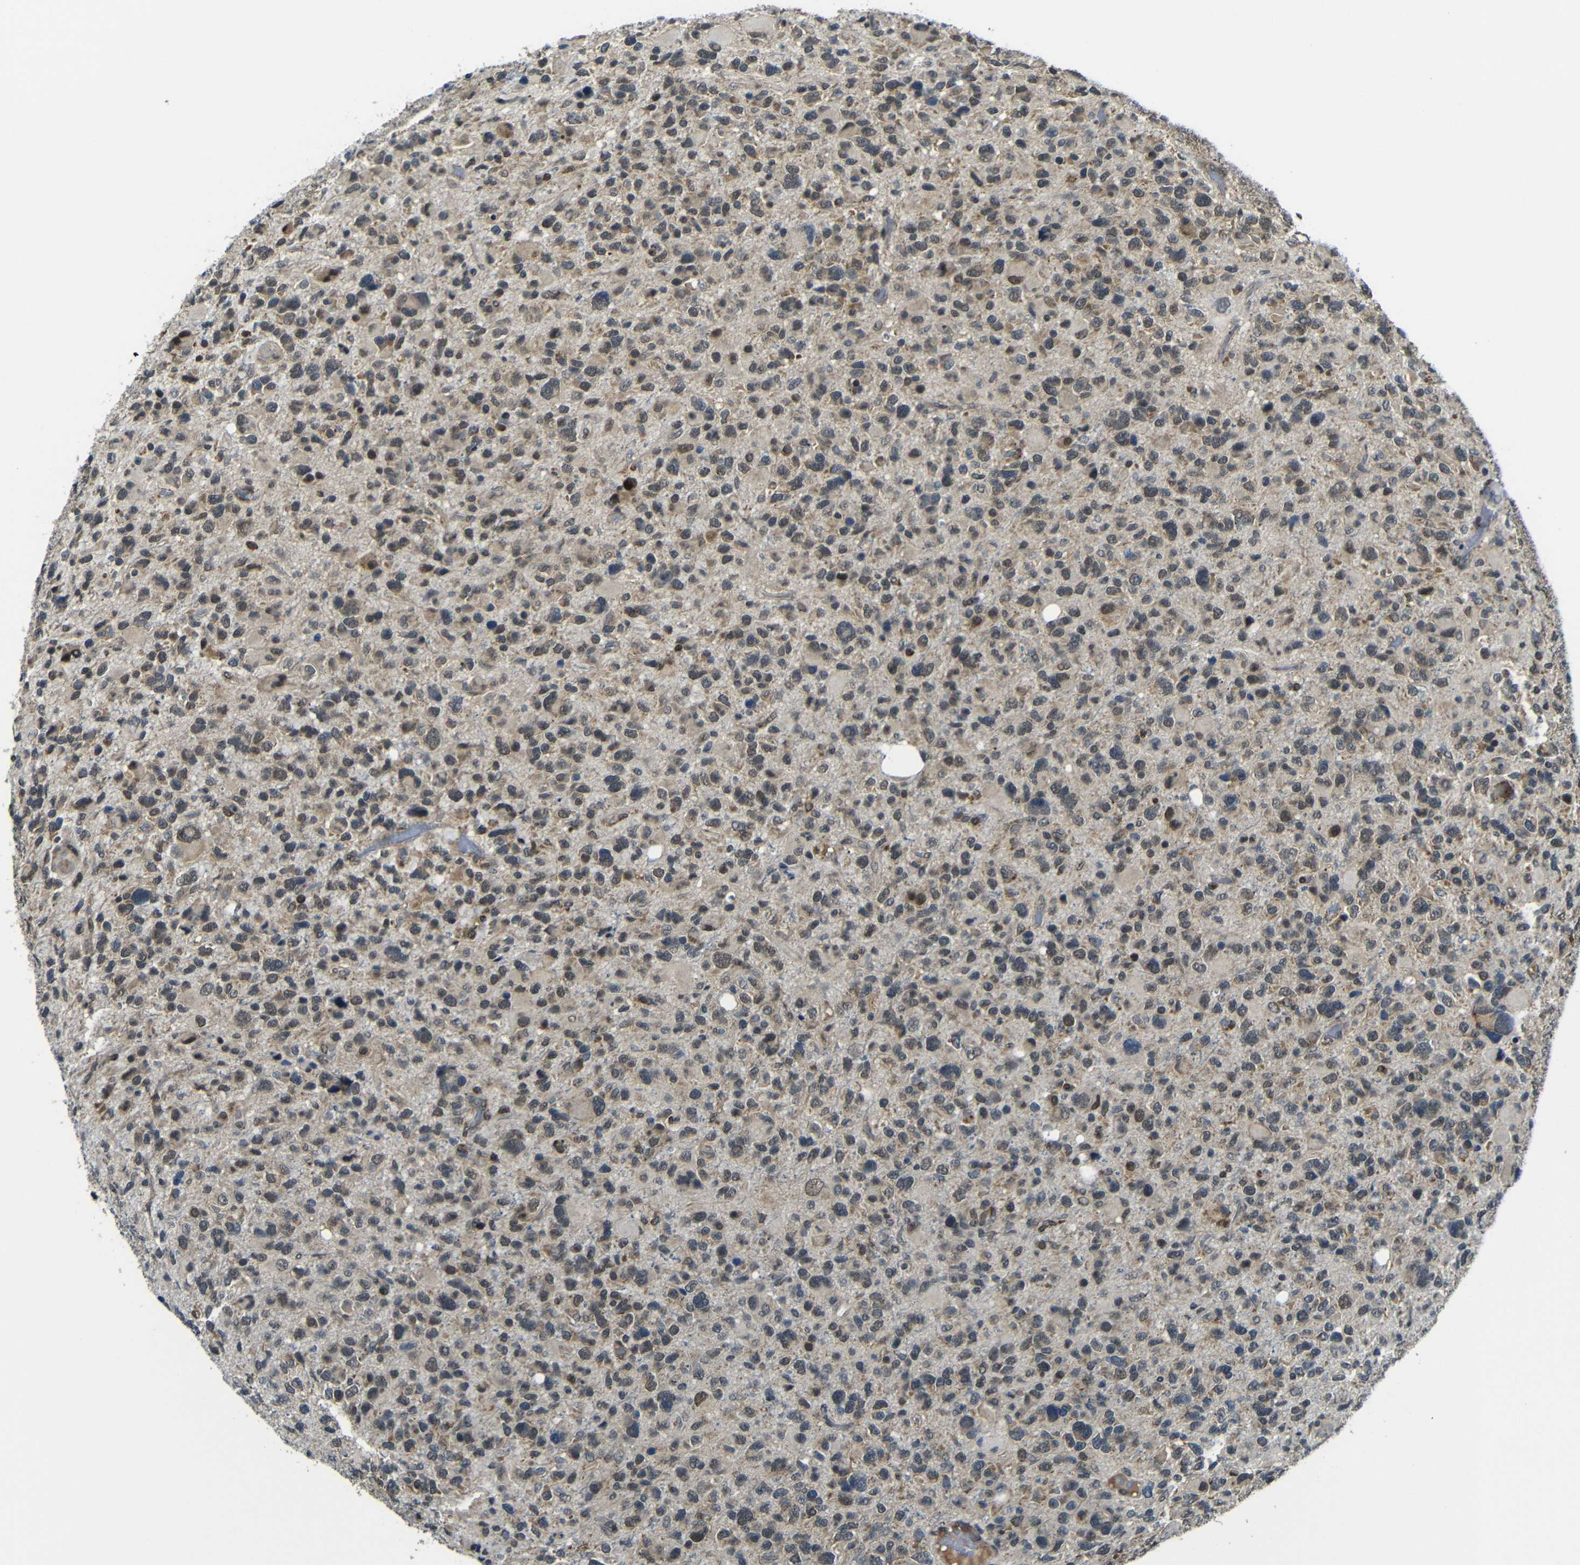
{"staining": {"intensity": "moderate", "quantity": "25%-75%", "location": "cytoplasmic/membranous"}, "tissue": "glioma", "cell_type": "Tumor cells", "image_type": "cancer", "snomed": [{"axis": "morphology", "description": "Glioma, malignant, High grade"}, {"axis": "topography", "description": "Brain"}], "caption": "Moderate cytoplasmic/membranous protein positivity is present in about 25%-75% of tumor cells in glioma.", "gene": "FAM172A", "patient": {"sex": "male", "age": 48}}